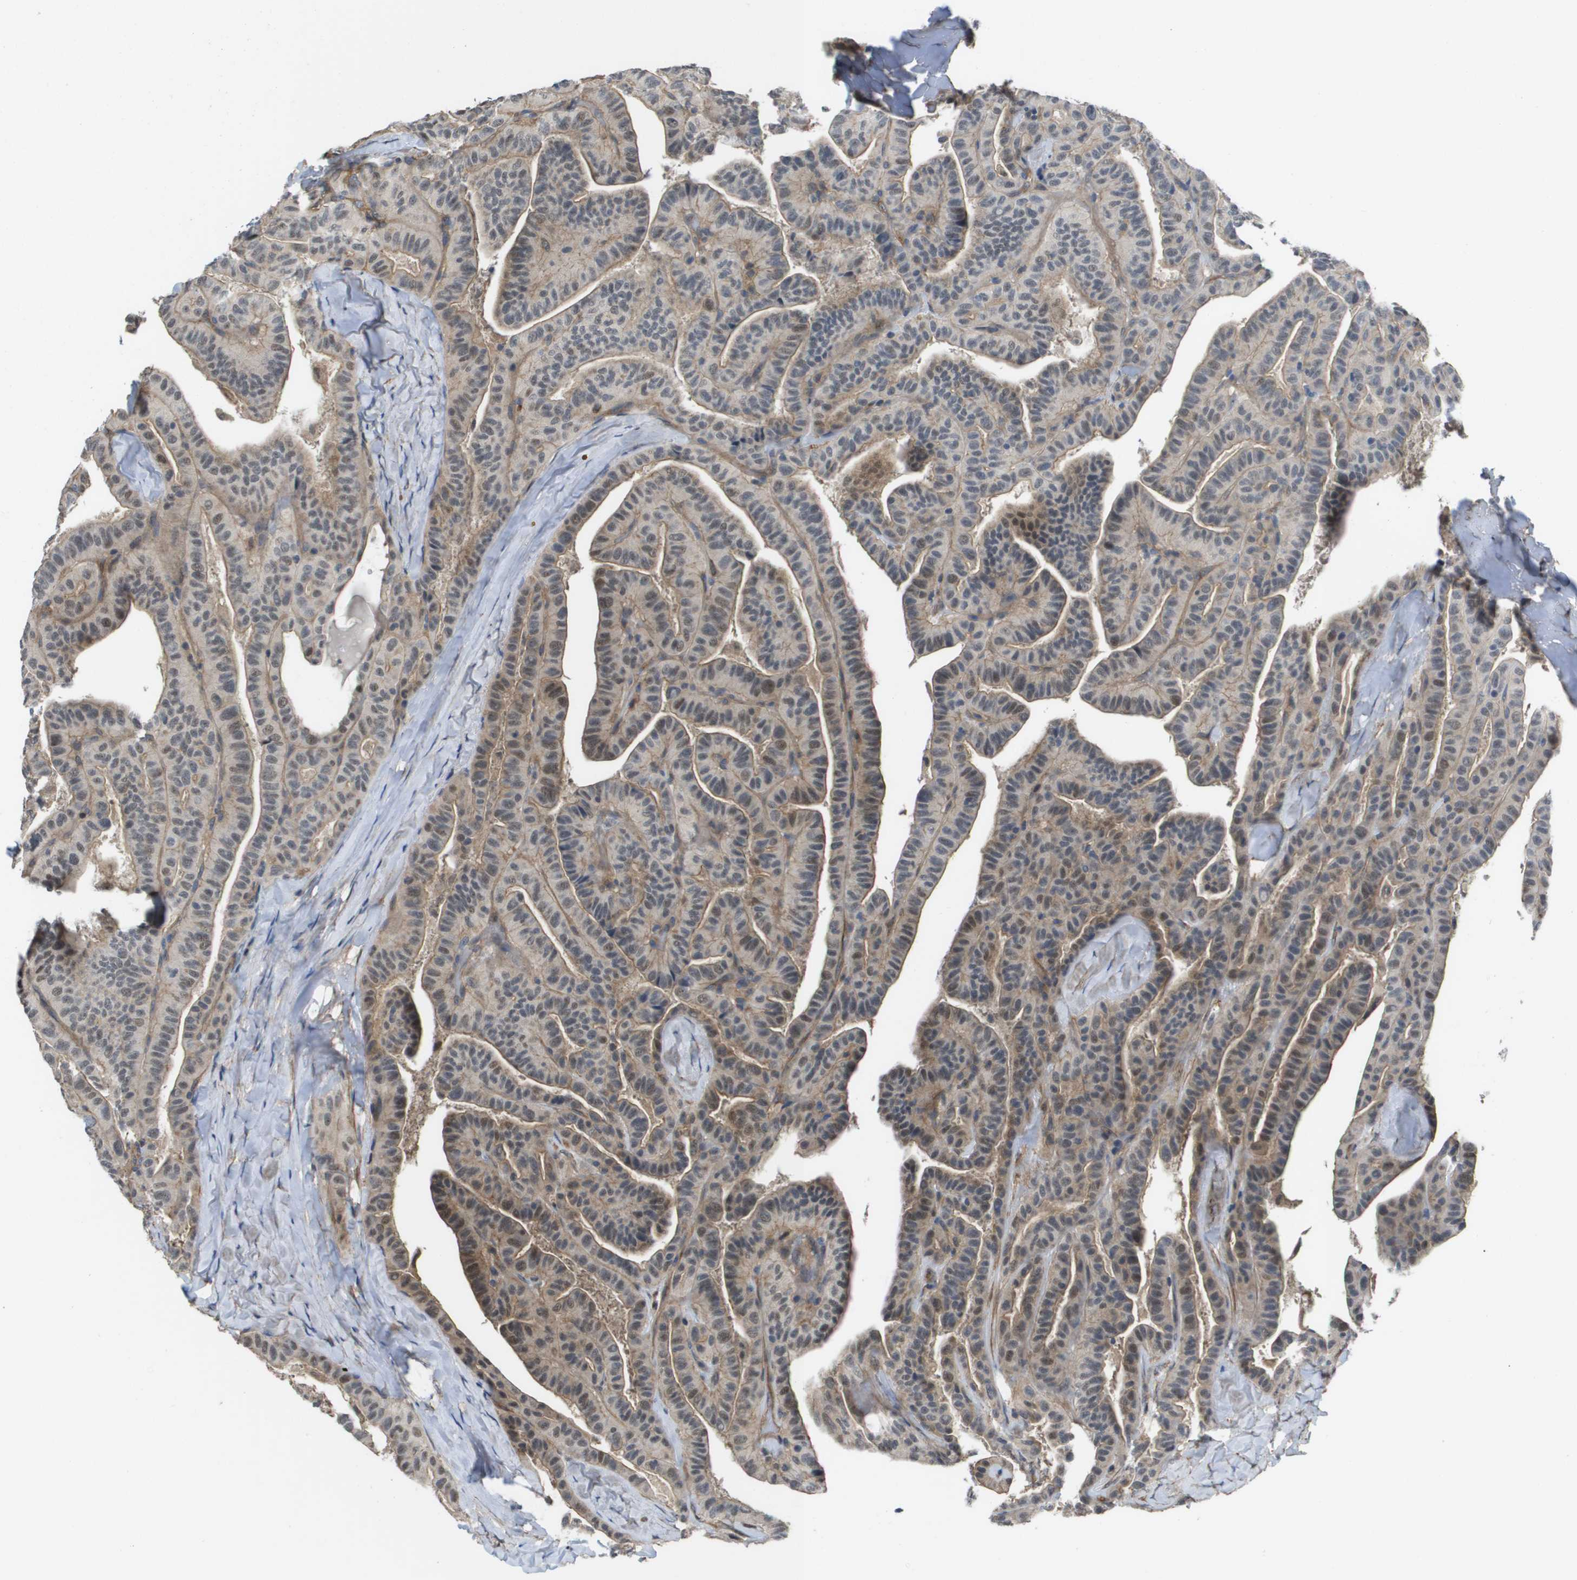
{"staining": {"intensity": "weak", "quantity": ">75%", "location": "cytoplasmic/membranous"}, "tissue": "thyroid cancer", "cell_type": "Tumor cells", "image_type": "cancer", "snomed": [{"axis": "morphology", "description": "Papillary adenocarcinoma, NOS"}, {"axis": "topography", "description": "Thyroid gland"}], "caption": "Approximately >75% of tumor cells in thyroid cancer reveal weak cytoplasmic/membranous protein staining as visualized by brown immunohistochemical staining.", "gene": "RNF112", "patient": {"sex": "male", "age": 77}}